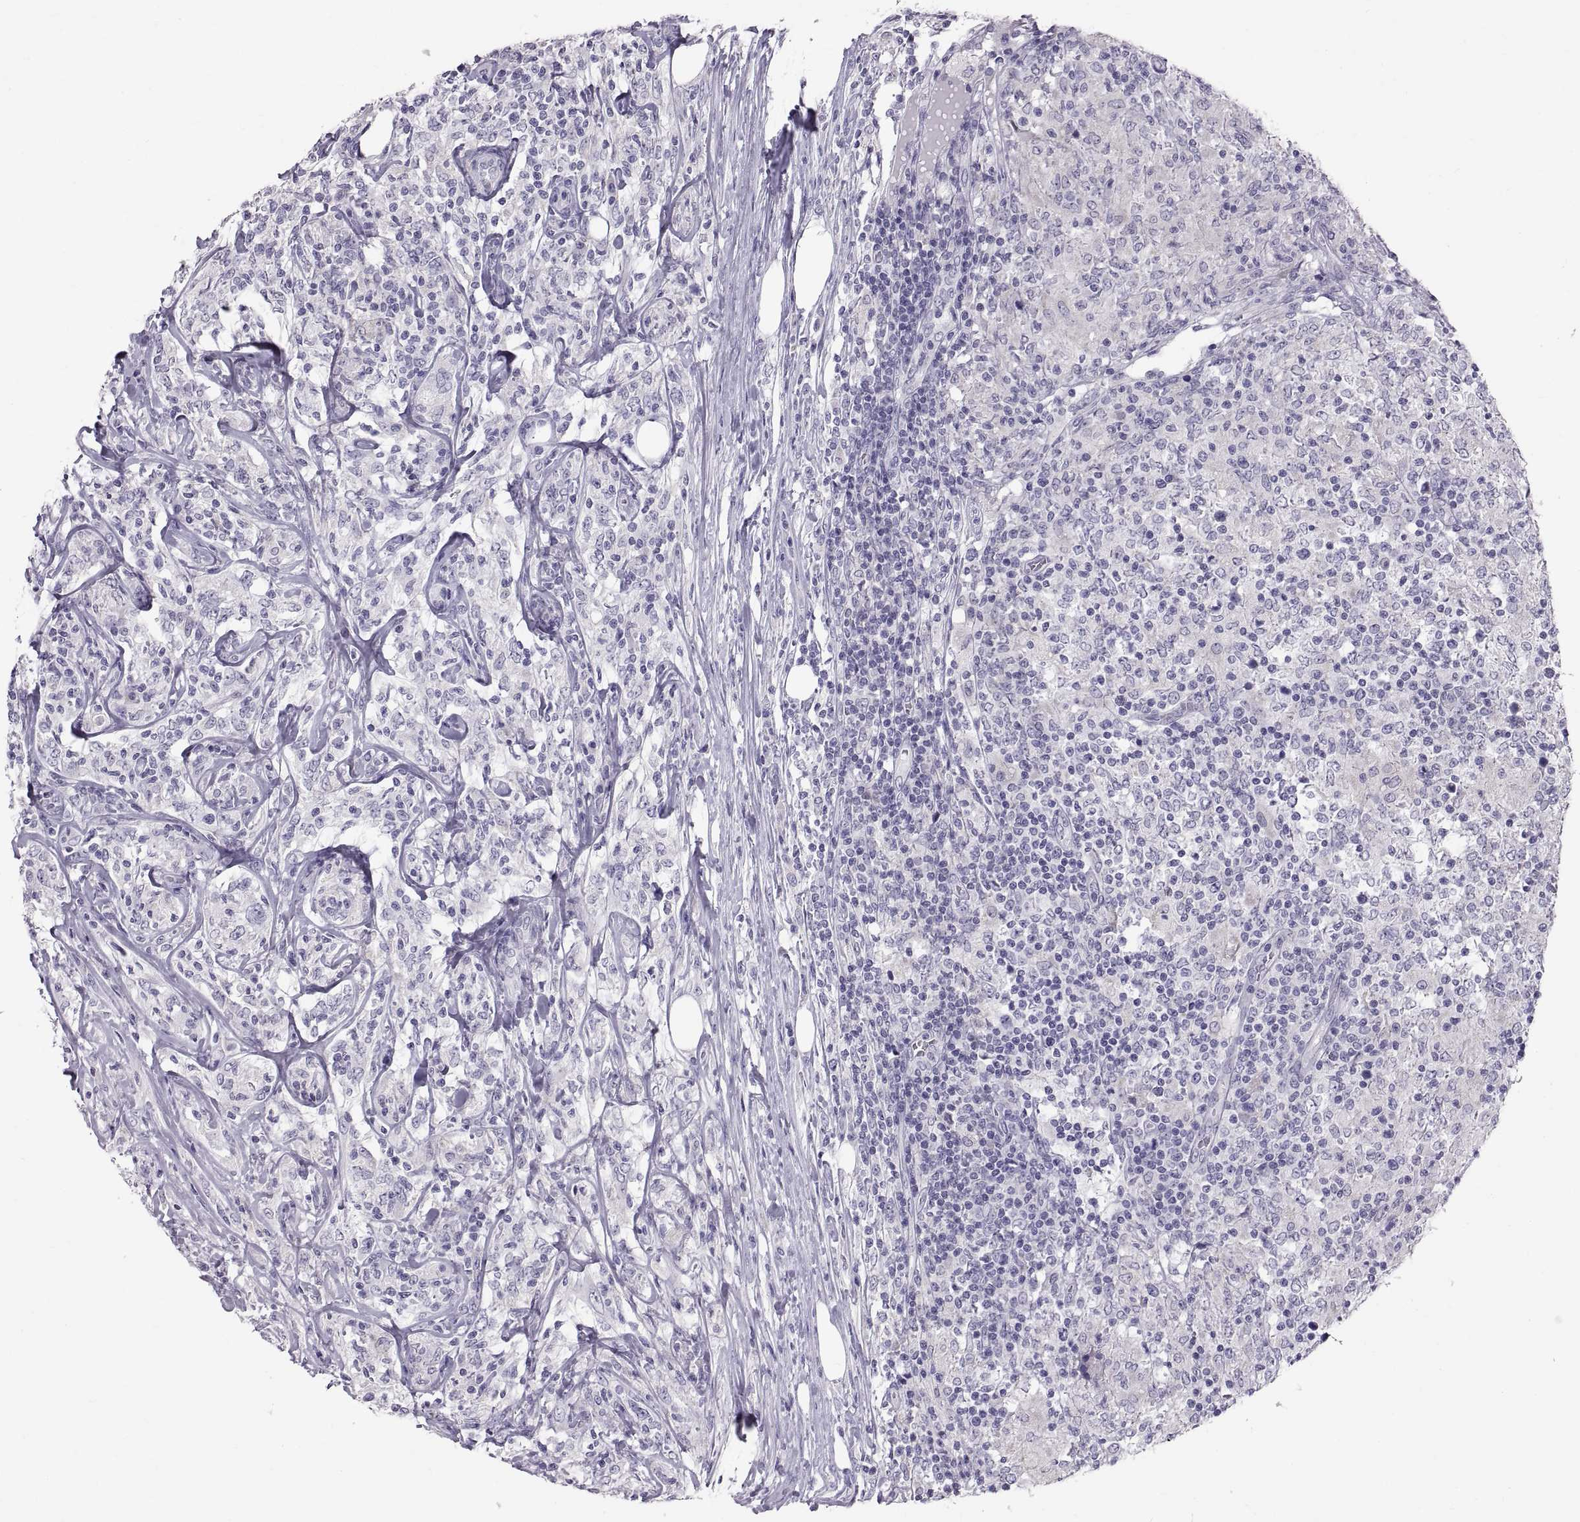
{"staining": {"intensity": "negative", "quantity": "none", "location": "none"}, "tissue": "lymphoma", "cell_type": "Tumor cells", "image_type": "cancer", "snomed": [{"axis": "morphology", "description": "Malignant lymphoma, non-Hodgkin's type, High grade"}, {"axis": "topography", "description": "Lymph node"}], "caption": "A micrograph of human lymphoma is negative for staining in tumor cells. (DAB immunohistochemistry, high magnification).", "gene": "WBP2NL", "patient": {"sex": "female", "age": 84}}